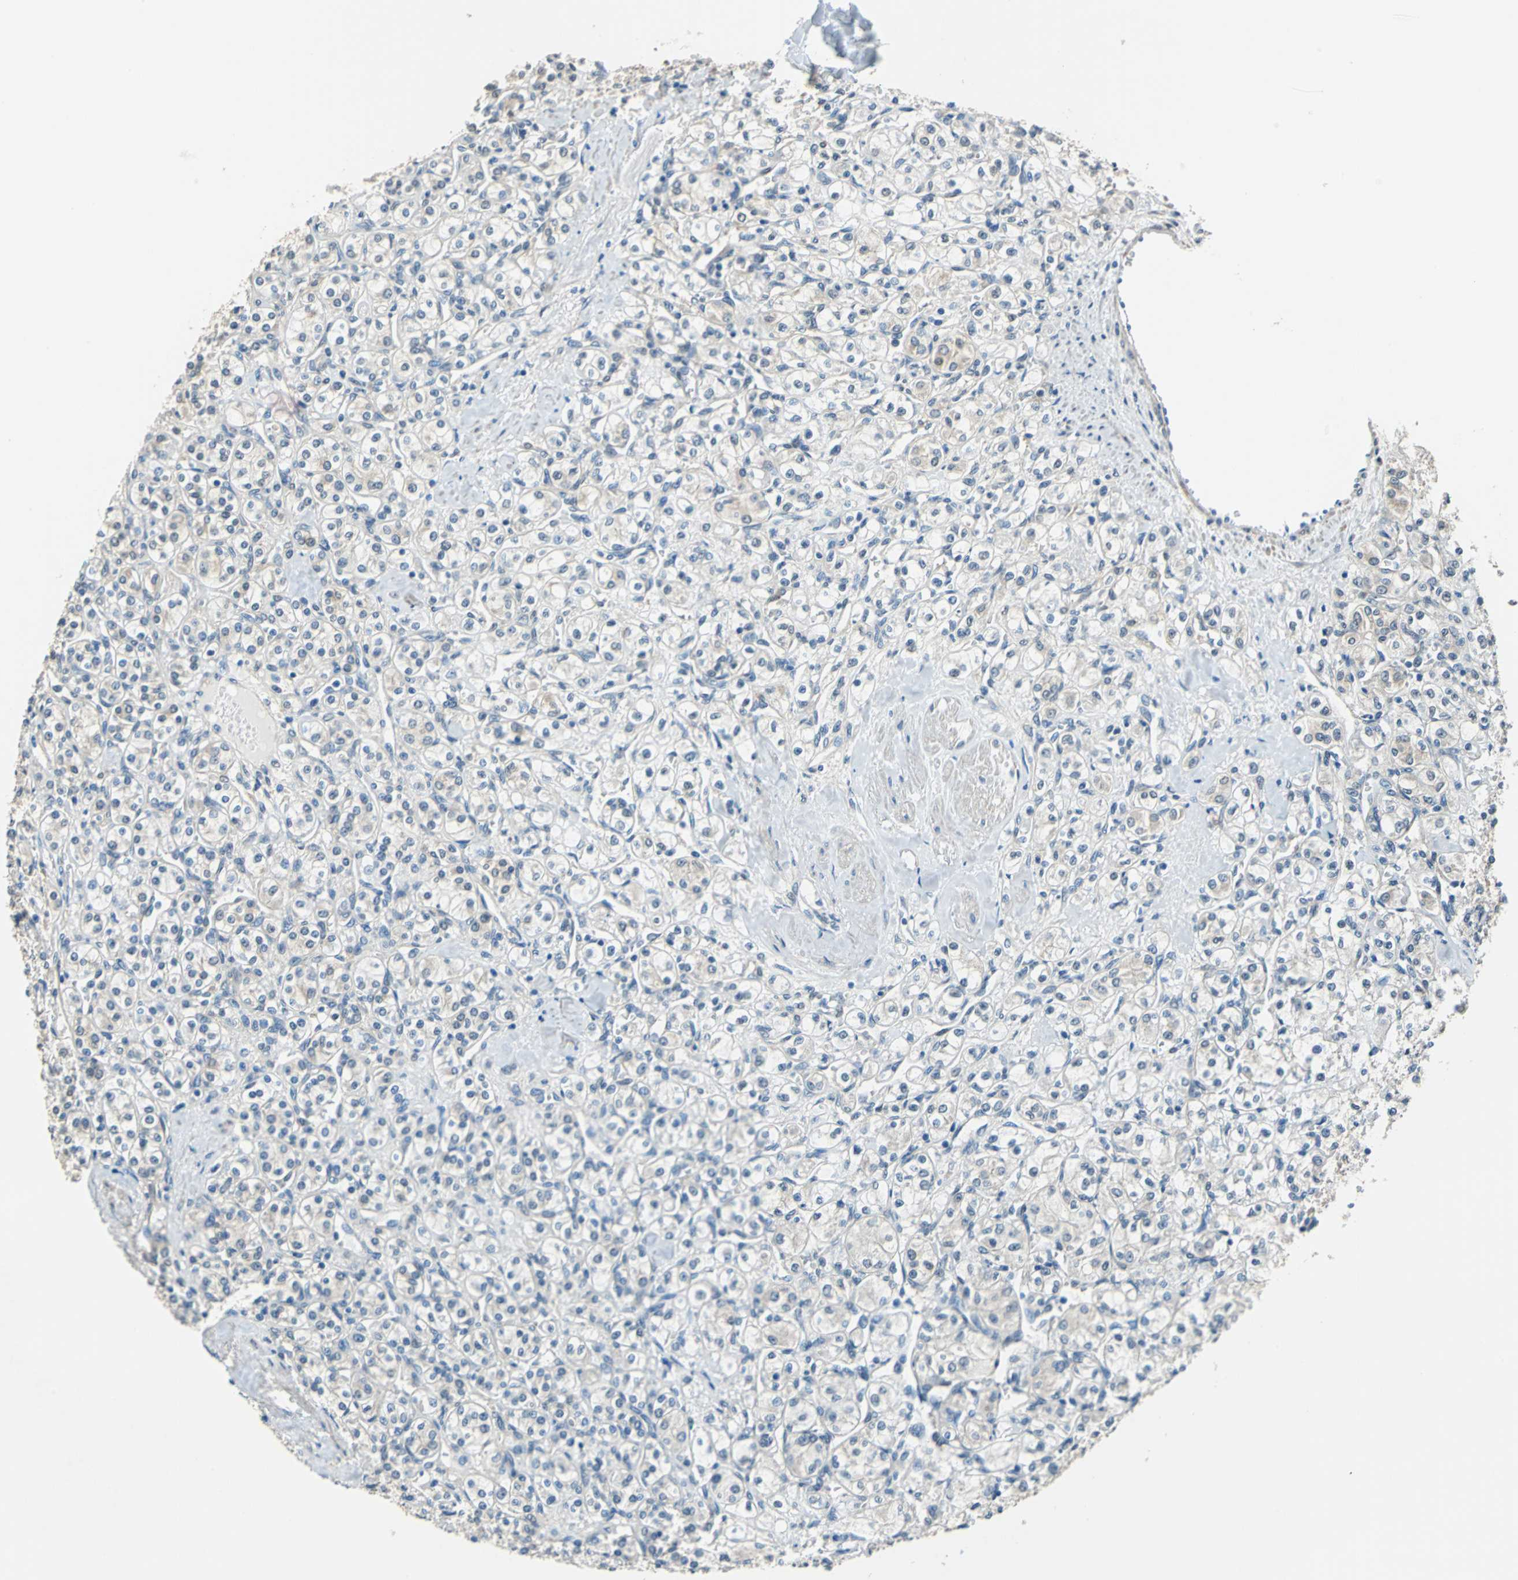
{"staining": {"intensity": "weak", "quantity": ">75%", "location": "cytoplasmic/membranous"}, "tissue": "renal cancer", "cell_type": "Tumor cells", "image_type": "cancer", "snomed": [{"axis": "morphology", "description": "Adenocarcinoma, NOS"}, {"axis": "topography", "description": "Kidney"}], "caption": "Immunohistochemistry (IHC) image of renal adenocarcinoma stained for a protein (brown), which demonstrates low levels of weak cytoplasmic/membranous positivity in approximately >75% of tumor cells.", "gene": "FKBP4", "patient": {"sex": "male", "age": 77}}